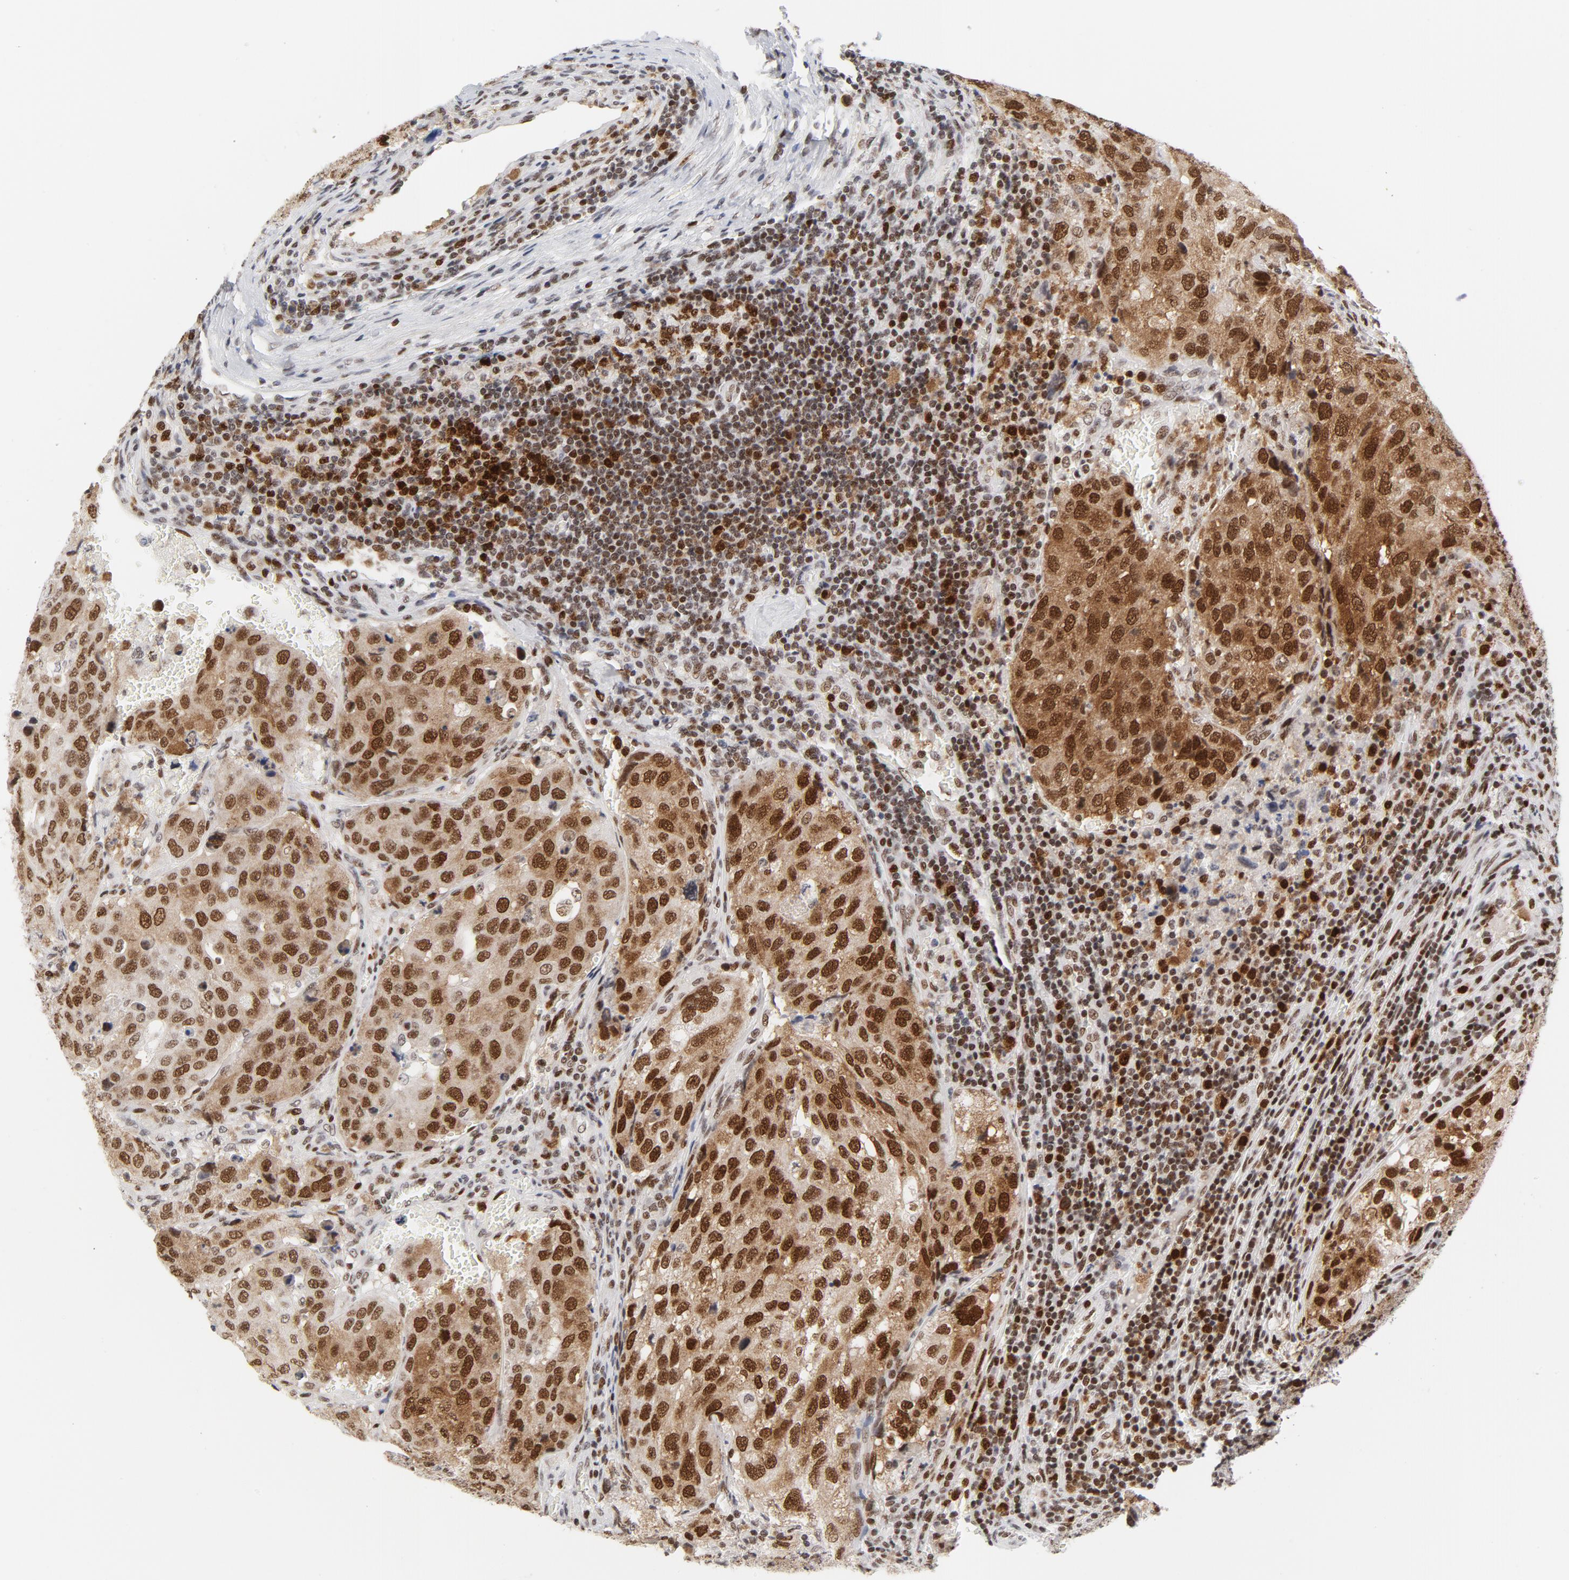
{"staining": {"intensity": "moderate", "quantity": ">75%", "location": "cytoplasmic/membranous,nuclear"}, "tissue": "urothelial cancer", "cell_type": "Tumor cells", "image_type": "cancer", "snomed": [{"axis": "morphology", "description": "Urothelial carcinoma, High grade"}, {"axis": "topography", "description": "Lymph node"}, {"axis": "topography", "description": "Urinary bladder"}], "caption": "Immunohistochemical staining of human urothelial cancer displays moderate cytoplasmic/membranous and nuclear protein staining in approximately >75% of tumor cells.", "gene": "RFC4", "patient": {"sex": "male", "age": 51}}